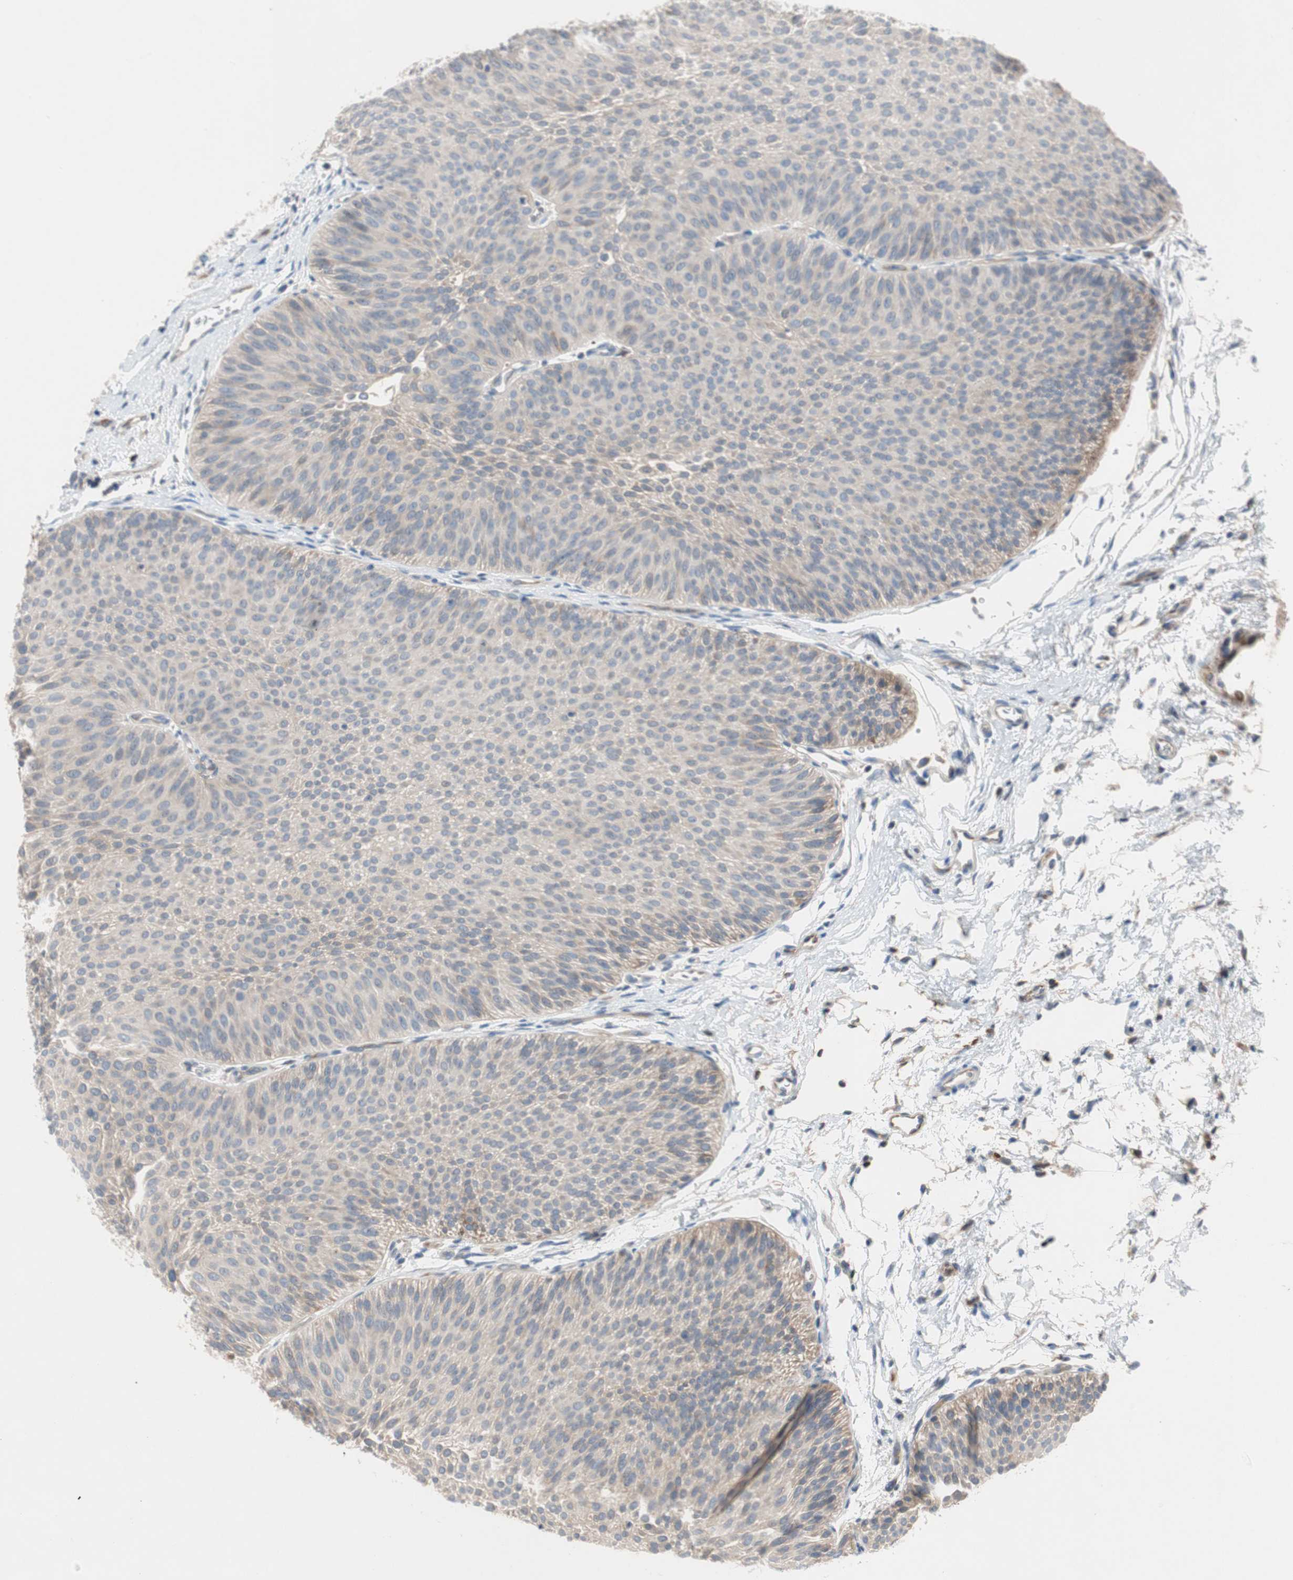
{"staining": {"intensity": "negative", "quantity": "none", "location": "none"}, "tissue": "urothelial cancer", "cell_type": "Tumor cells", "image_type": "cancer", "snomed": [{"axis": "morphology", "description": "Urothelial carcinoma, Low grade"}, {"axis": "topography", "description": "Urinary bladder"}], "caption": "The IHC histopathology image has no significant staining in tumor cells of urothelial cancer tissue.", "gene": "RELB", "patient": {"sex": "female", "age": 60}}